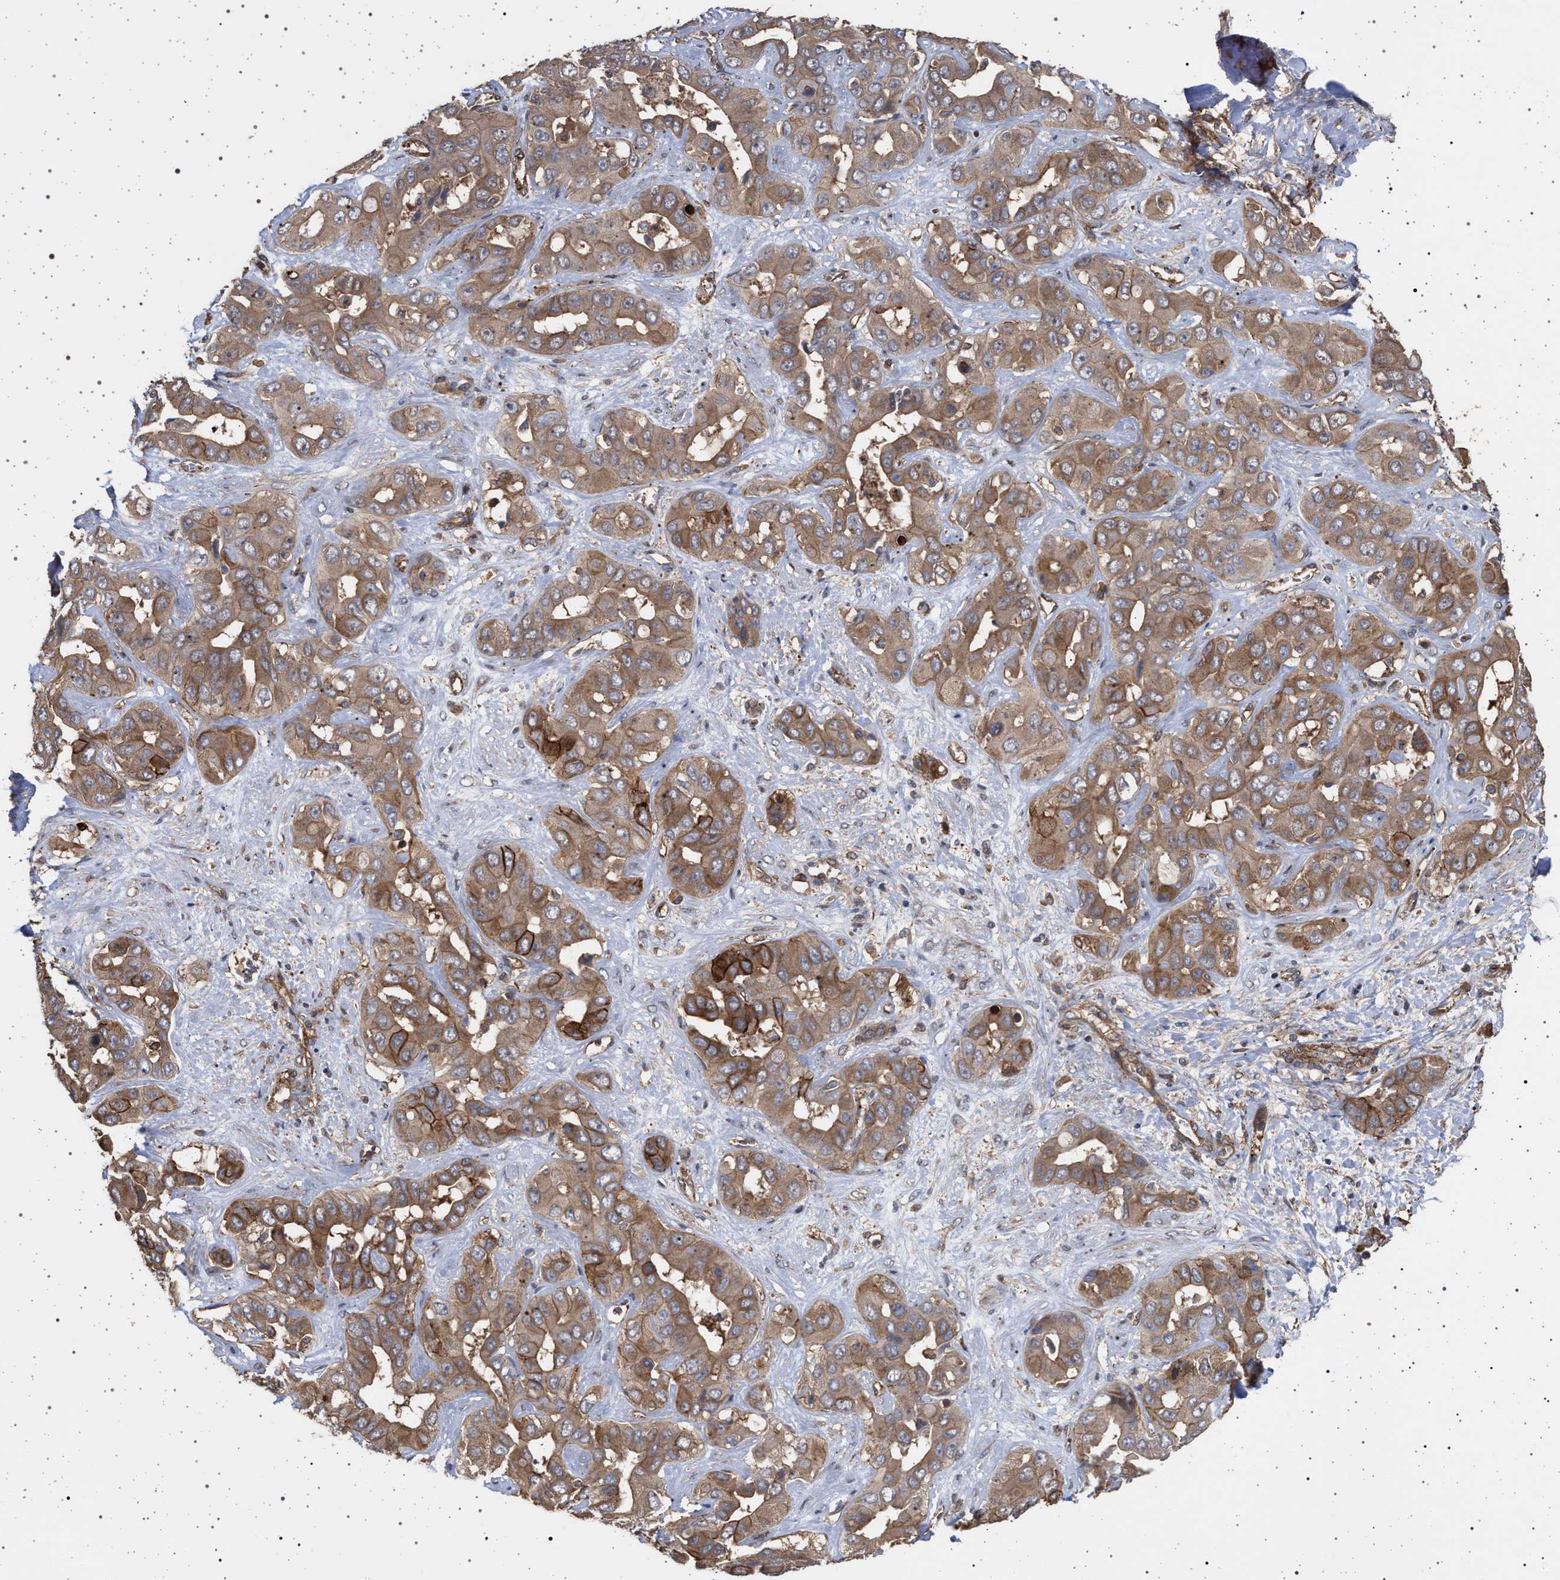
{"staining": {"intensity": "moderate", "quantity": ">75%", "location": "cytoplasmic/membranous"}, "tissue": "liver cancer", "cell_type": "Tumor cells", "image_type": "cancer", "snomed": [{"axis": "morphology", "description": "Cholangiocarcinoma"}, {"axis": "topography", "description": "Liver"}], "caption": "A histopathology image showing moderate cytoplasmic/membranous positivity in about >75% of tumor cells in cholangiocarcinoma (liver), as visualized by brown immunohistochemical staining.", "gene": "IFT20", "patient": {"sex": "female", "age": 52}}